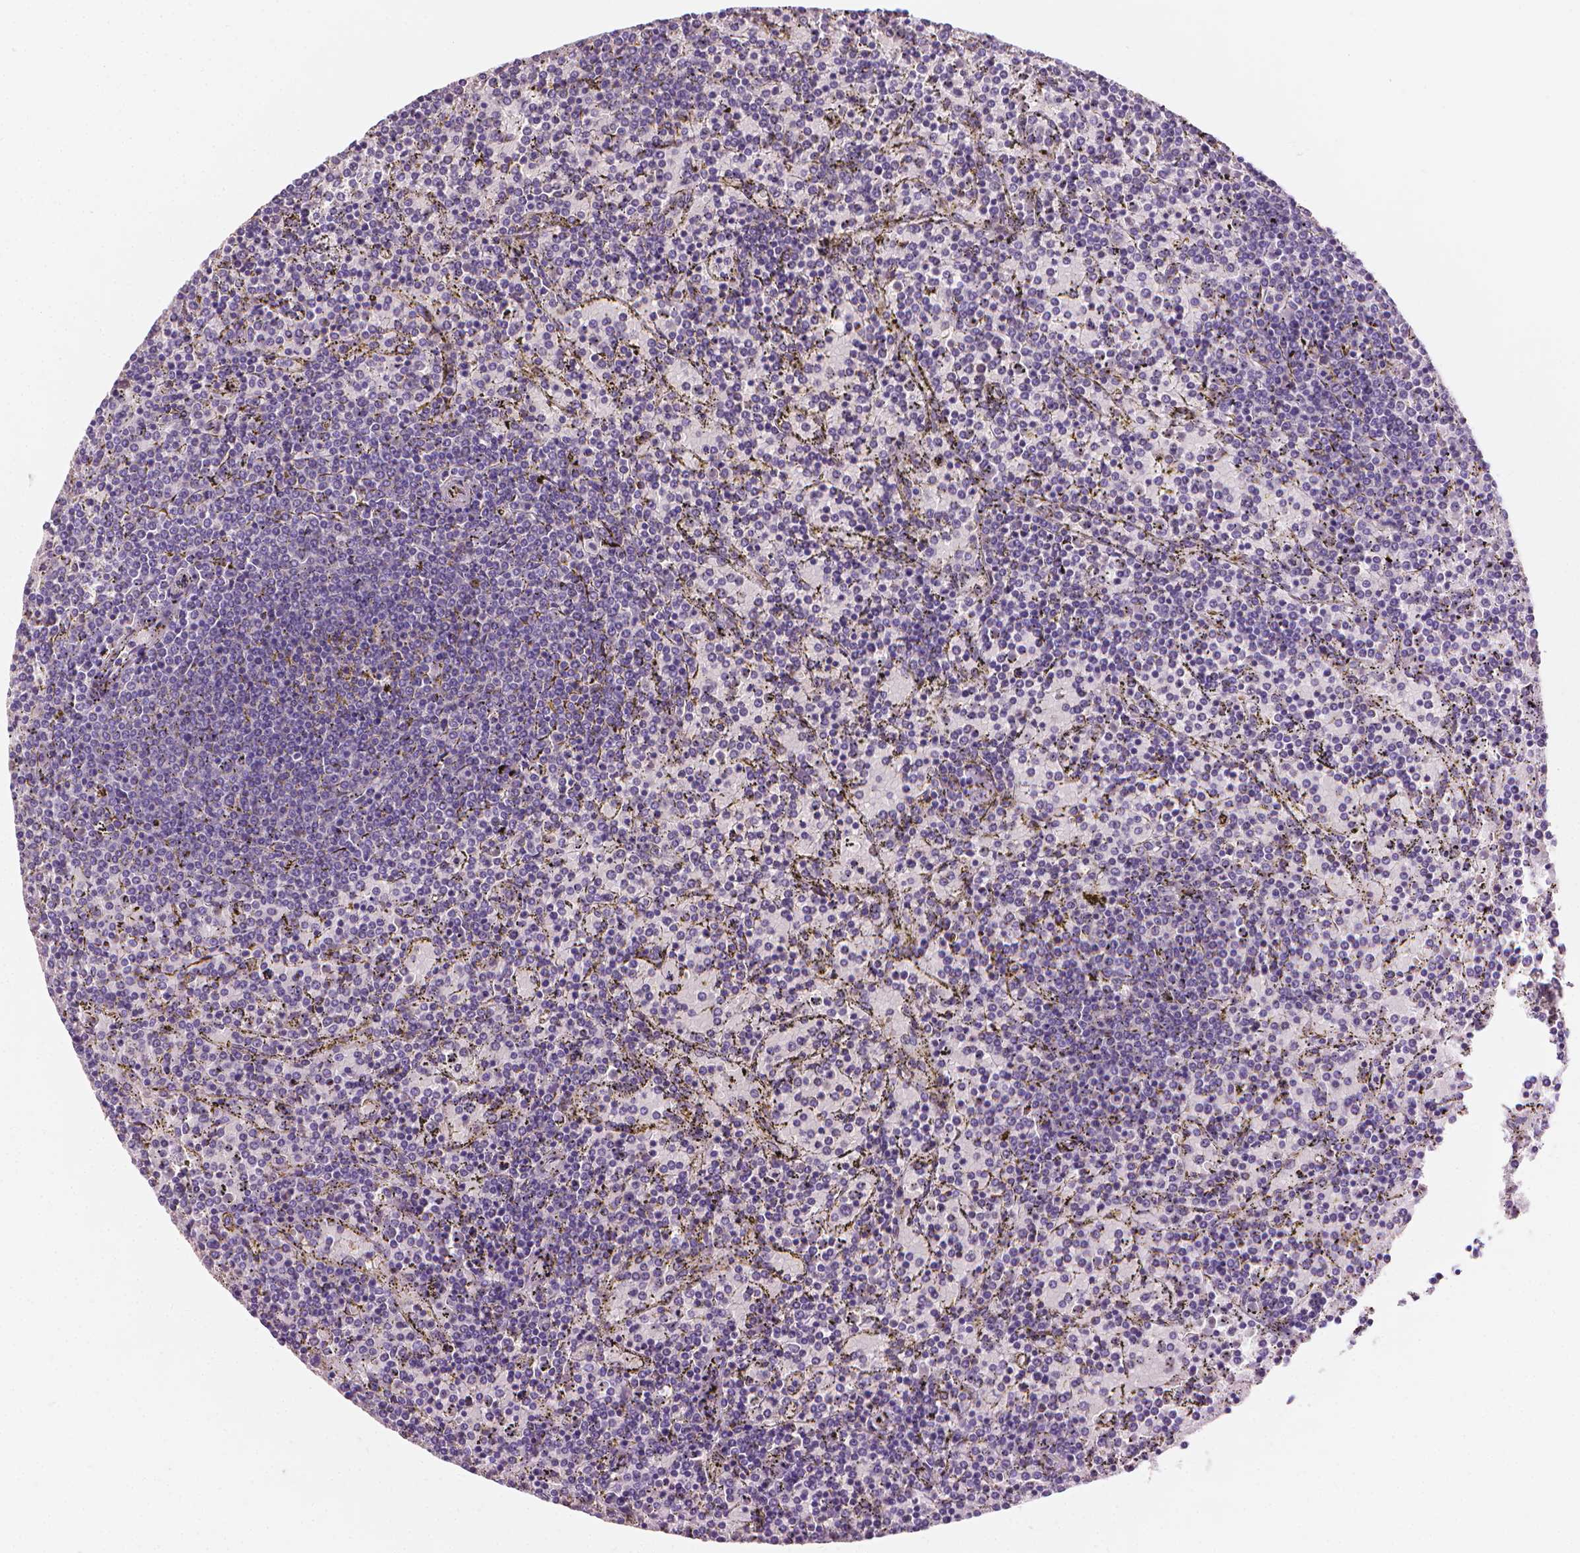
{"staining": {"intensity": "negative", "quantity": "none", "location": "none"}, "tissue": "lymphoma", "cell_type": "Tumor cells", "image_type": "cancer", "snomed": [{"axis": "morphology", "description": "Malignant lymphoma, non-Hodgkin's type, Low grade"}, {"axis": "topography", "description": "Spleen"}], "caption": "This histopathology image is of malignant lymphoma, non-Hodgkin's type (low-grade) stained with immunohistochemistry (IHC) to label a protein in brown with the nuclei are counter-stained blue. There is no positivity in tumor cells. (Stains: DAB immunohistochemistry (IHC) with hematoxylin counter stain, Microscopy: brightfield microscopy at high magnification).", "gene": "FASN", "patient": {"sex": "female", "age": 77}}